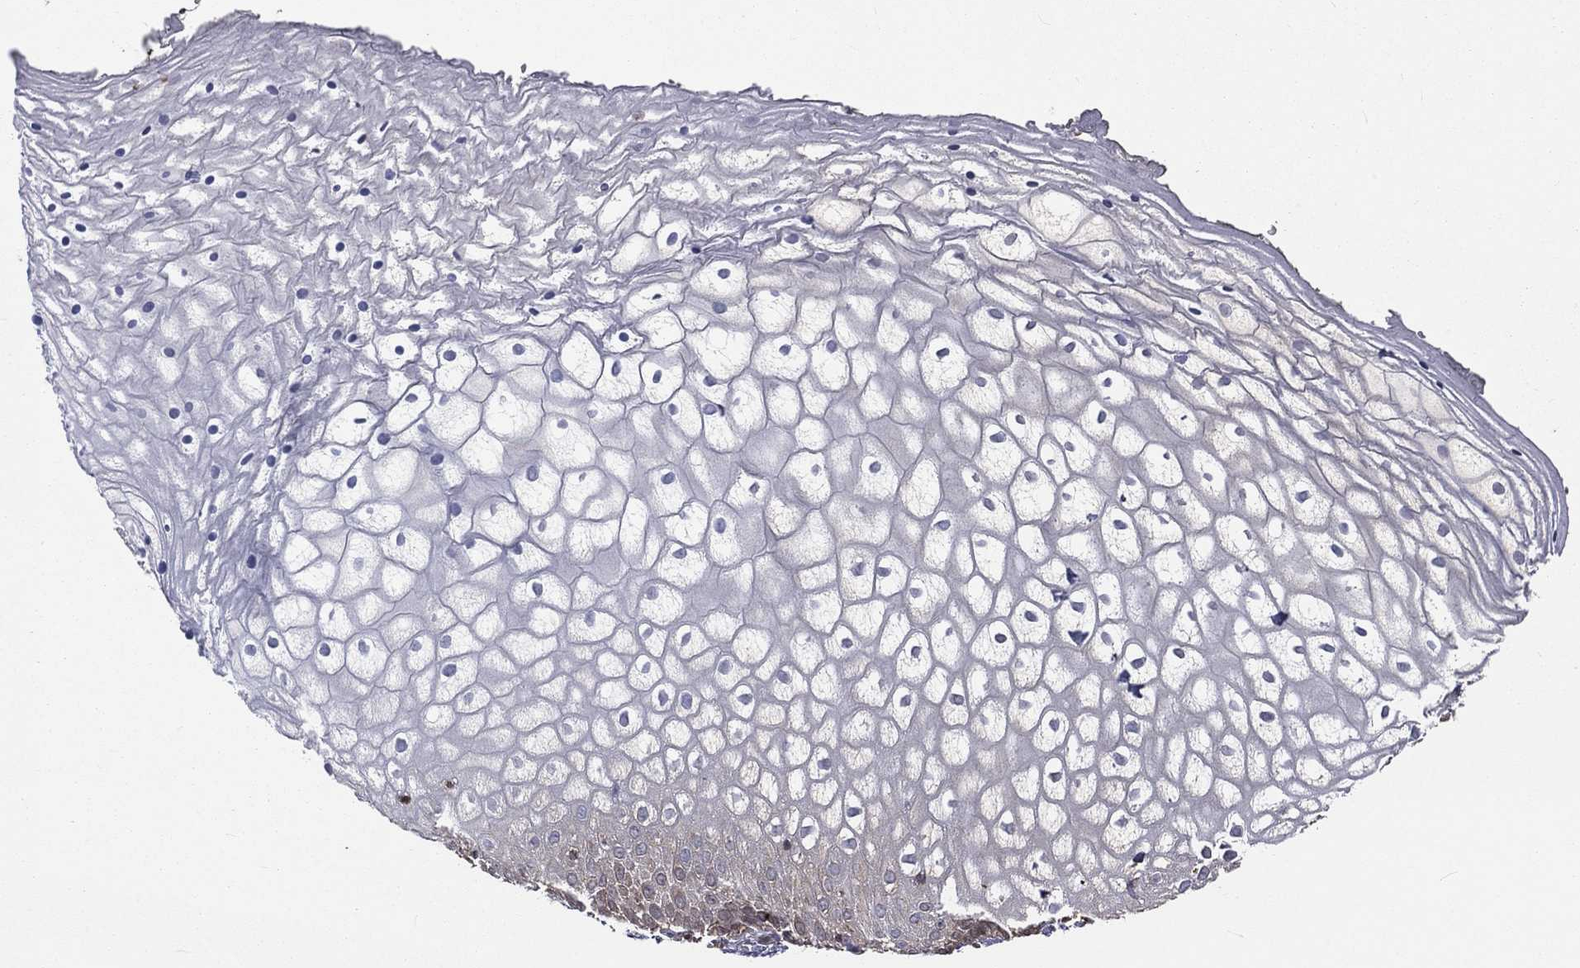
{"staining": {"intensity": "negative", "quantity": "none", "location": "none"}, "tissue": "vagina", "cell_type": "Squamous epithelial cells", "image_type": "normal", "snomed": [{"axis": "morphology", "description": "Normal tissue, NOS"}, {"axis": "topography", "description": "Vagina"}], "caption": "Immunohistochemistry histopathology image of normal vagina stained for a protein (brown), which displays no positivity in squamous epithelial cells.", "gene": "TBC1D2", "patient": {"sex": "female", "age": 32}}